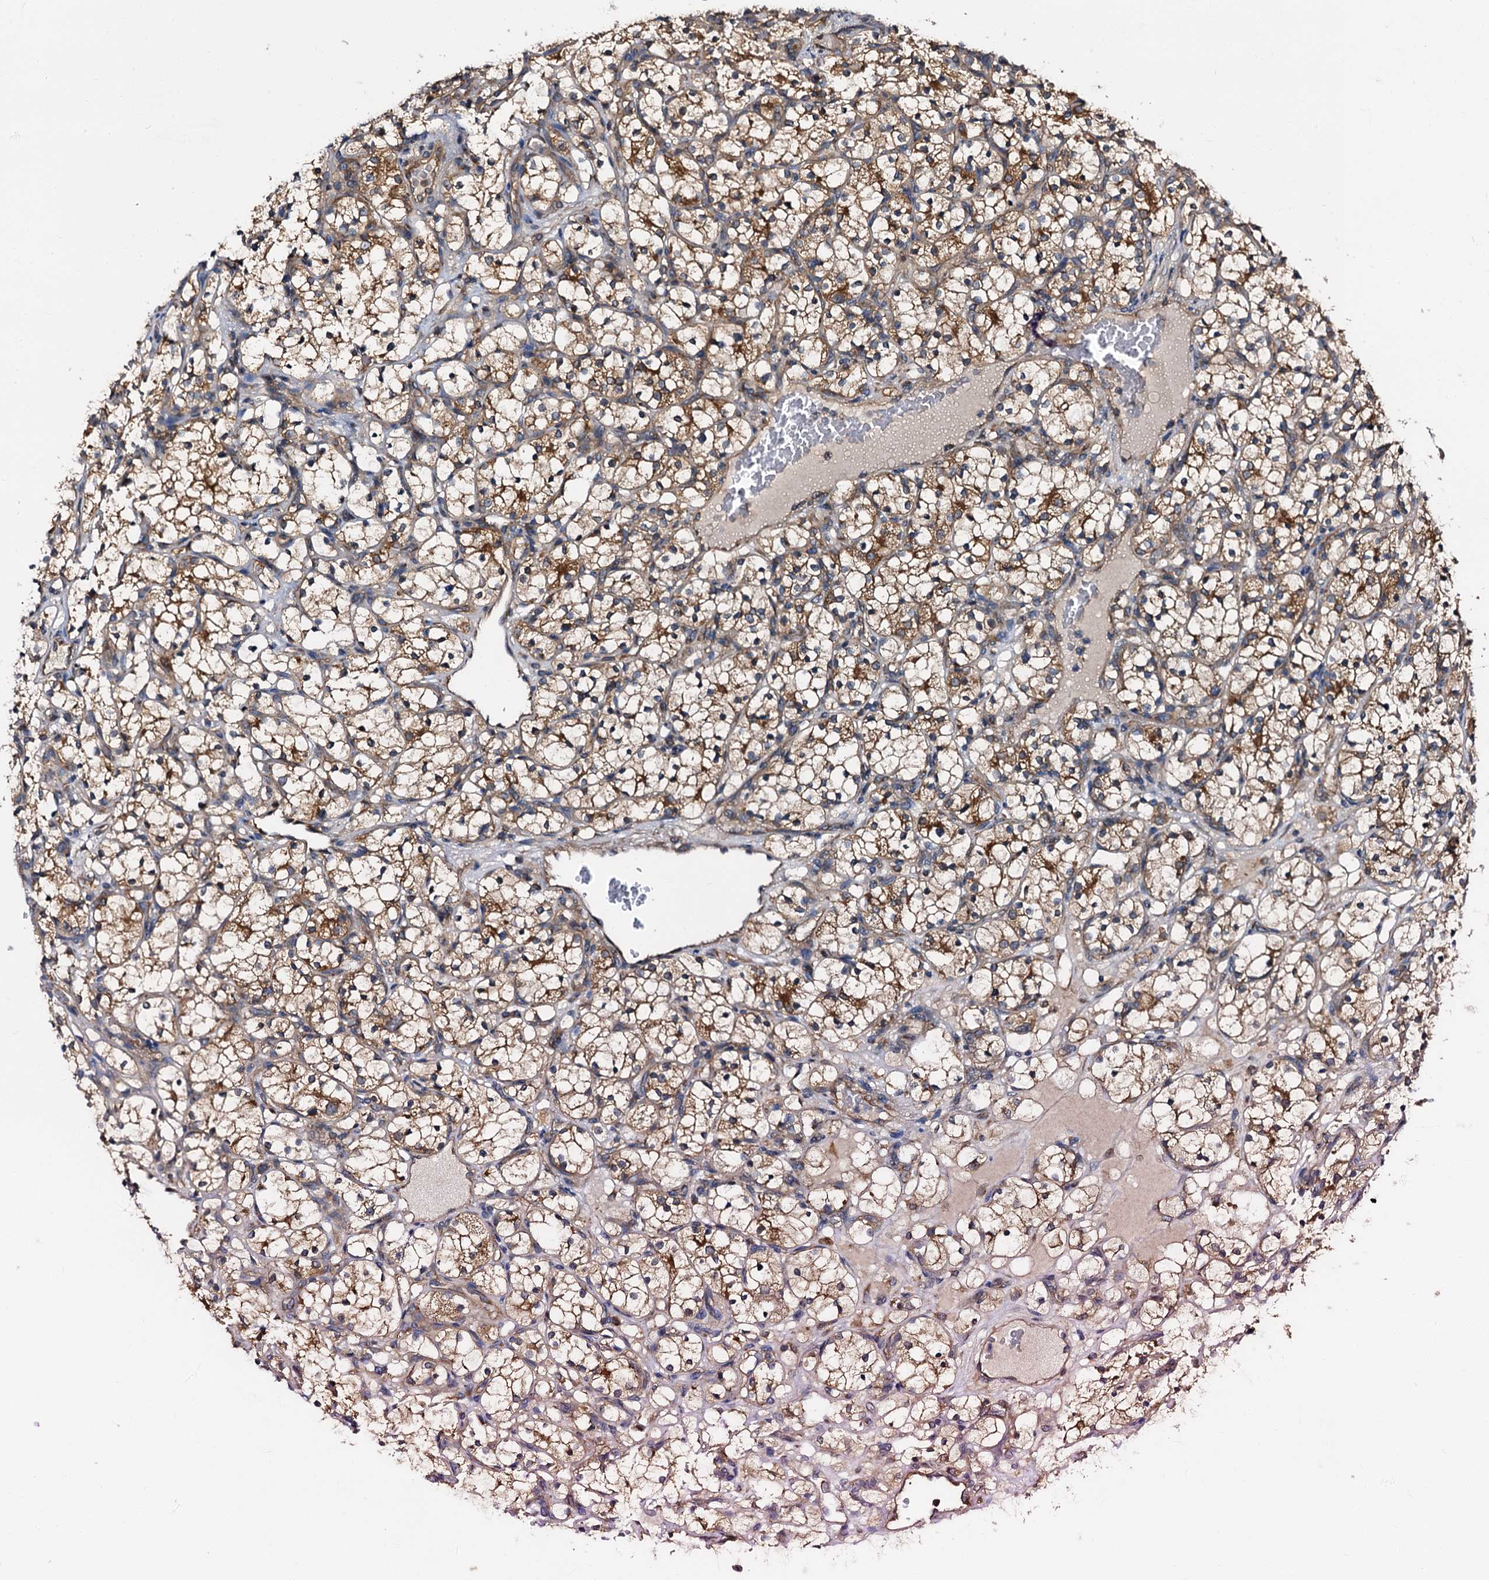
{"staining": {"intensity": "moderate", "quantity": ">75%", "location": "cytoplasmic/membranous"}, "tissue": "renal cancer", "cell_type": "Tumor cells", "image_type": "cancer", "snomed": [{"axis": "morphology", "description": "Adenocarcinoma, NOS"}, {"axis": "topography", "description": "Kidney"}], "caption": "Renal cancer (adenocarcinoma) stained with immunohistochemistry displays moderate cytoplasmic/membranous expression in about >75% of tumor cells.", "gene": "PEX5", "patient": {"sex": "female", "age": 69}}